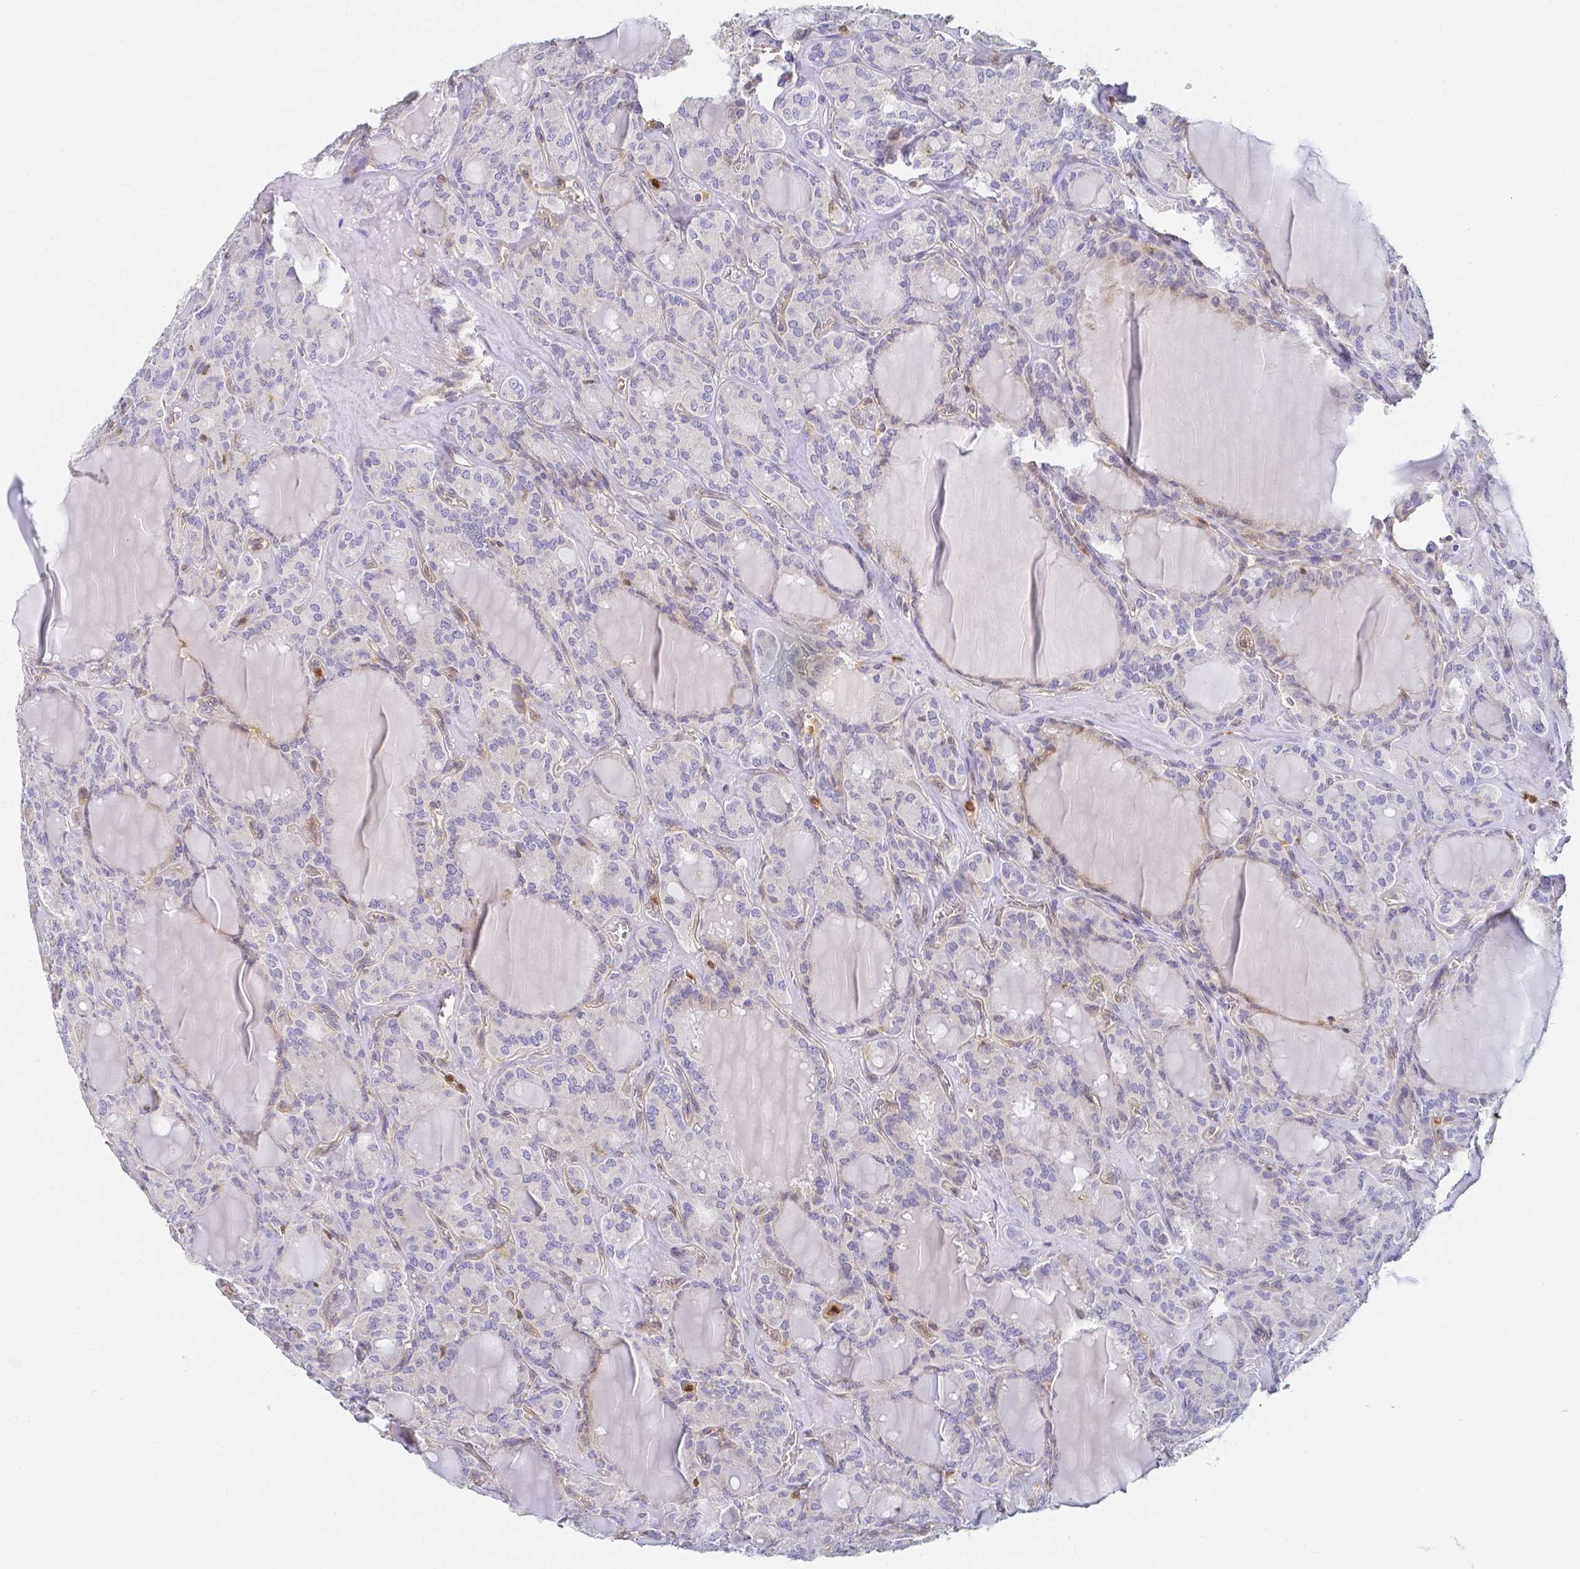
{"staining": {"intensity": "negative", "quantity": "none", "location": "none"}, "tissue": "thyroid cancer", "cell_type": "Tumor cells", "image_type": "cancer", "snomed": [{"axis": "morphology", "description": "Papillary adenocarcinoma, NOS"}, {"axis": "topography", "description": "Thyroid gland"}], "caption": "Tumor cells are negative for brown protein staining in thyroid cancer (papillary adenocarcinoma). (Brightfield microscopy of DAB immunohistochemistry at high magnification).", "gene": "KCNH1", "patient": {"sex": "male", "age": 87}}